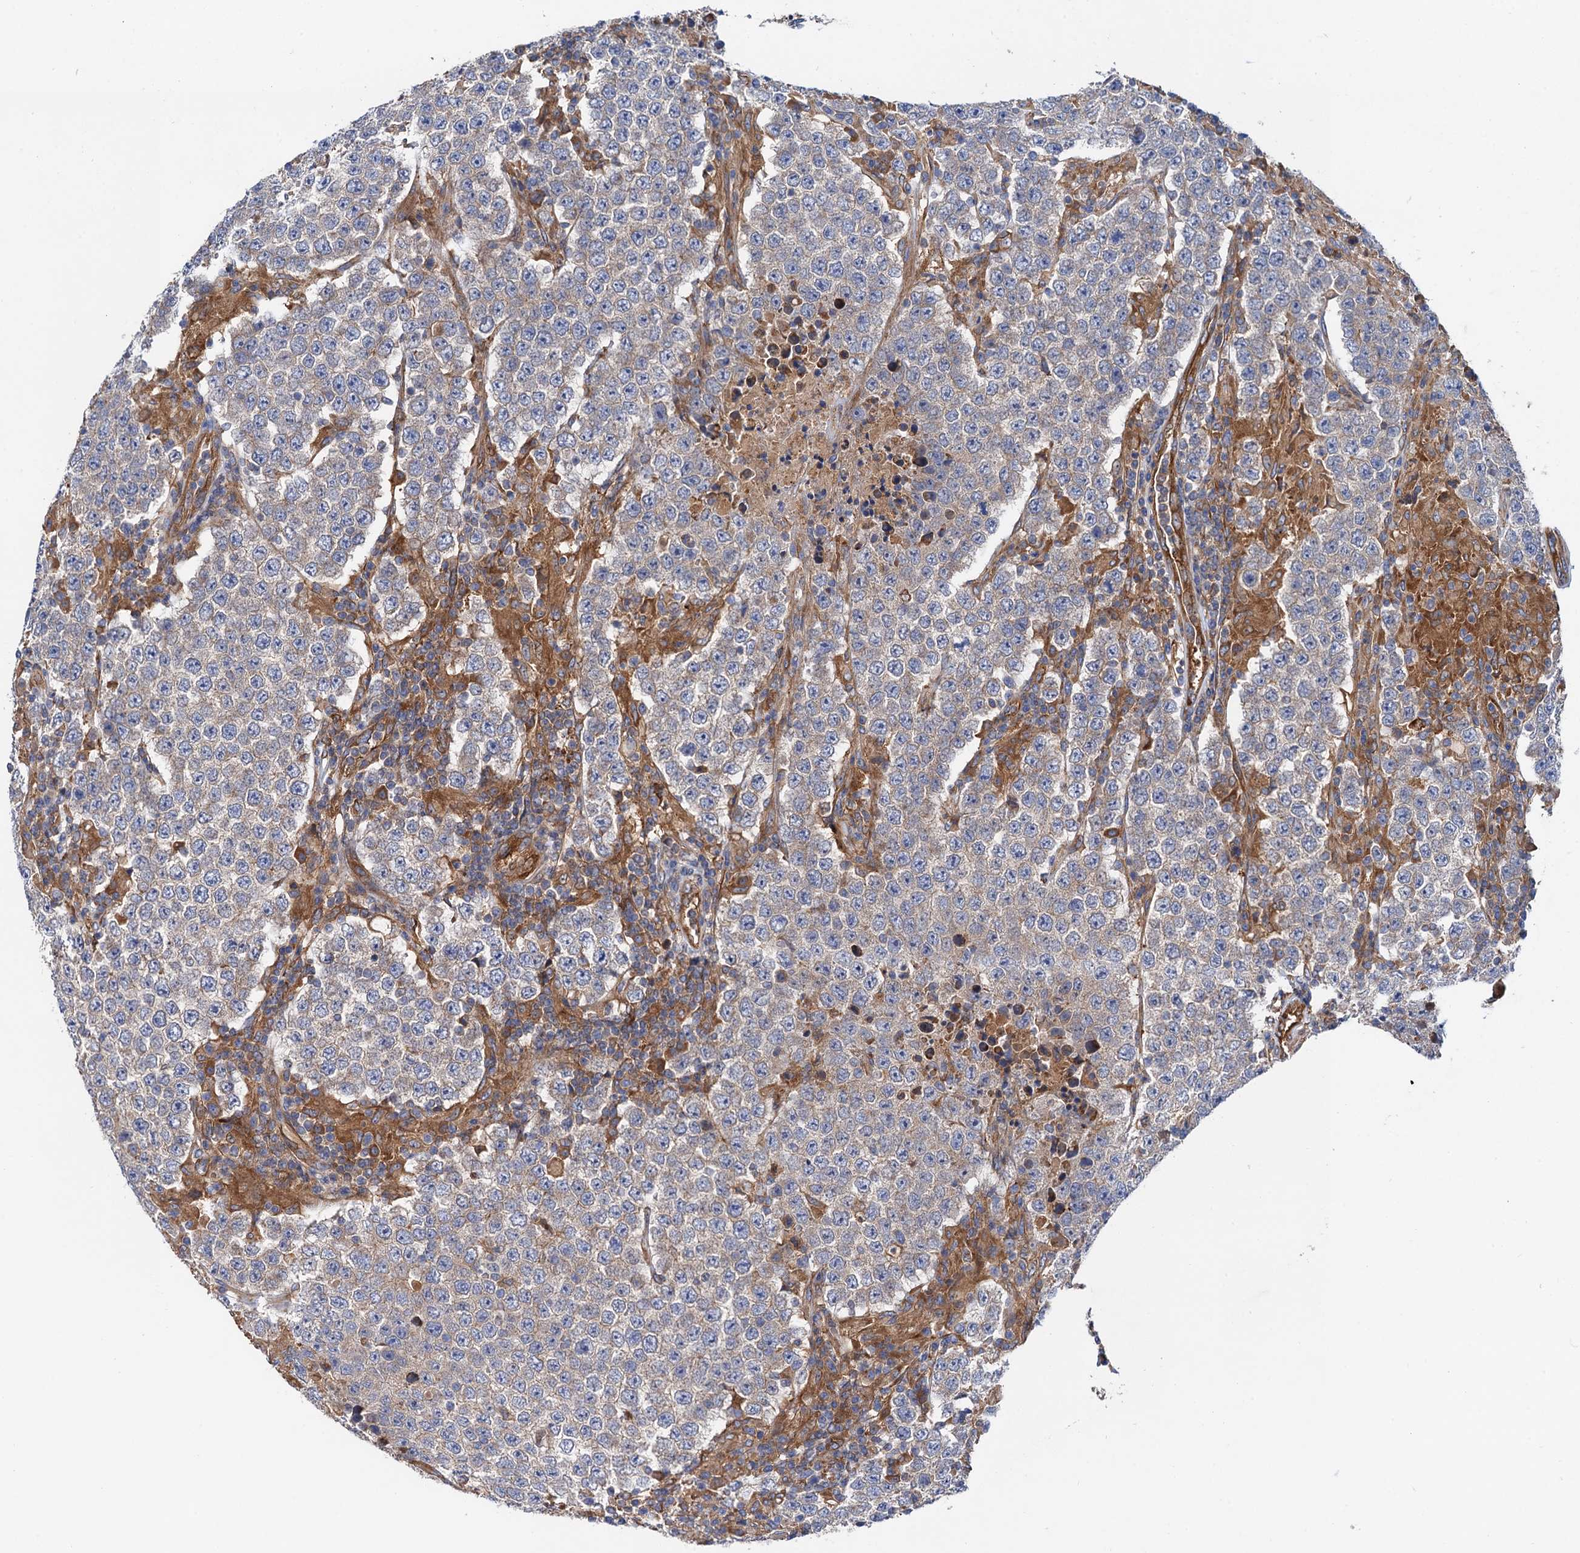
{"staining": {"intensity": "weak", "quantity": "25%-75%", "location": "cytoplasmic/membranous"}, "tissue": "testis cancer", "cell_type": "Tumor cells", "image_type": "cancer", "snomed": [{"axis": "morphology", "description": "Normal tissue, NOS"}, {"axis": "morphology", "description": "Urothelial carcinoma, High grade"}, {"axis": "morphology", "description": "Seminoma, NOS"}, {"axis": "morphology", "description": "Carcinoma, Embryonal, NOS"}, {"axis": "topography", "description": "Urinary bladder"}, {"axis": "topography", "description": "Testis"}], "caption": "Immunohistochemistry (IHC) image of human testis cancer stained for a protein (brown), which shows low levels of weak cytoplasmic/membranous expression in about 25%-75% of tumor cells.", "gene": "MRPL48", "patient": {"sex": "male", "age": 41}}